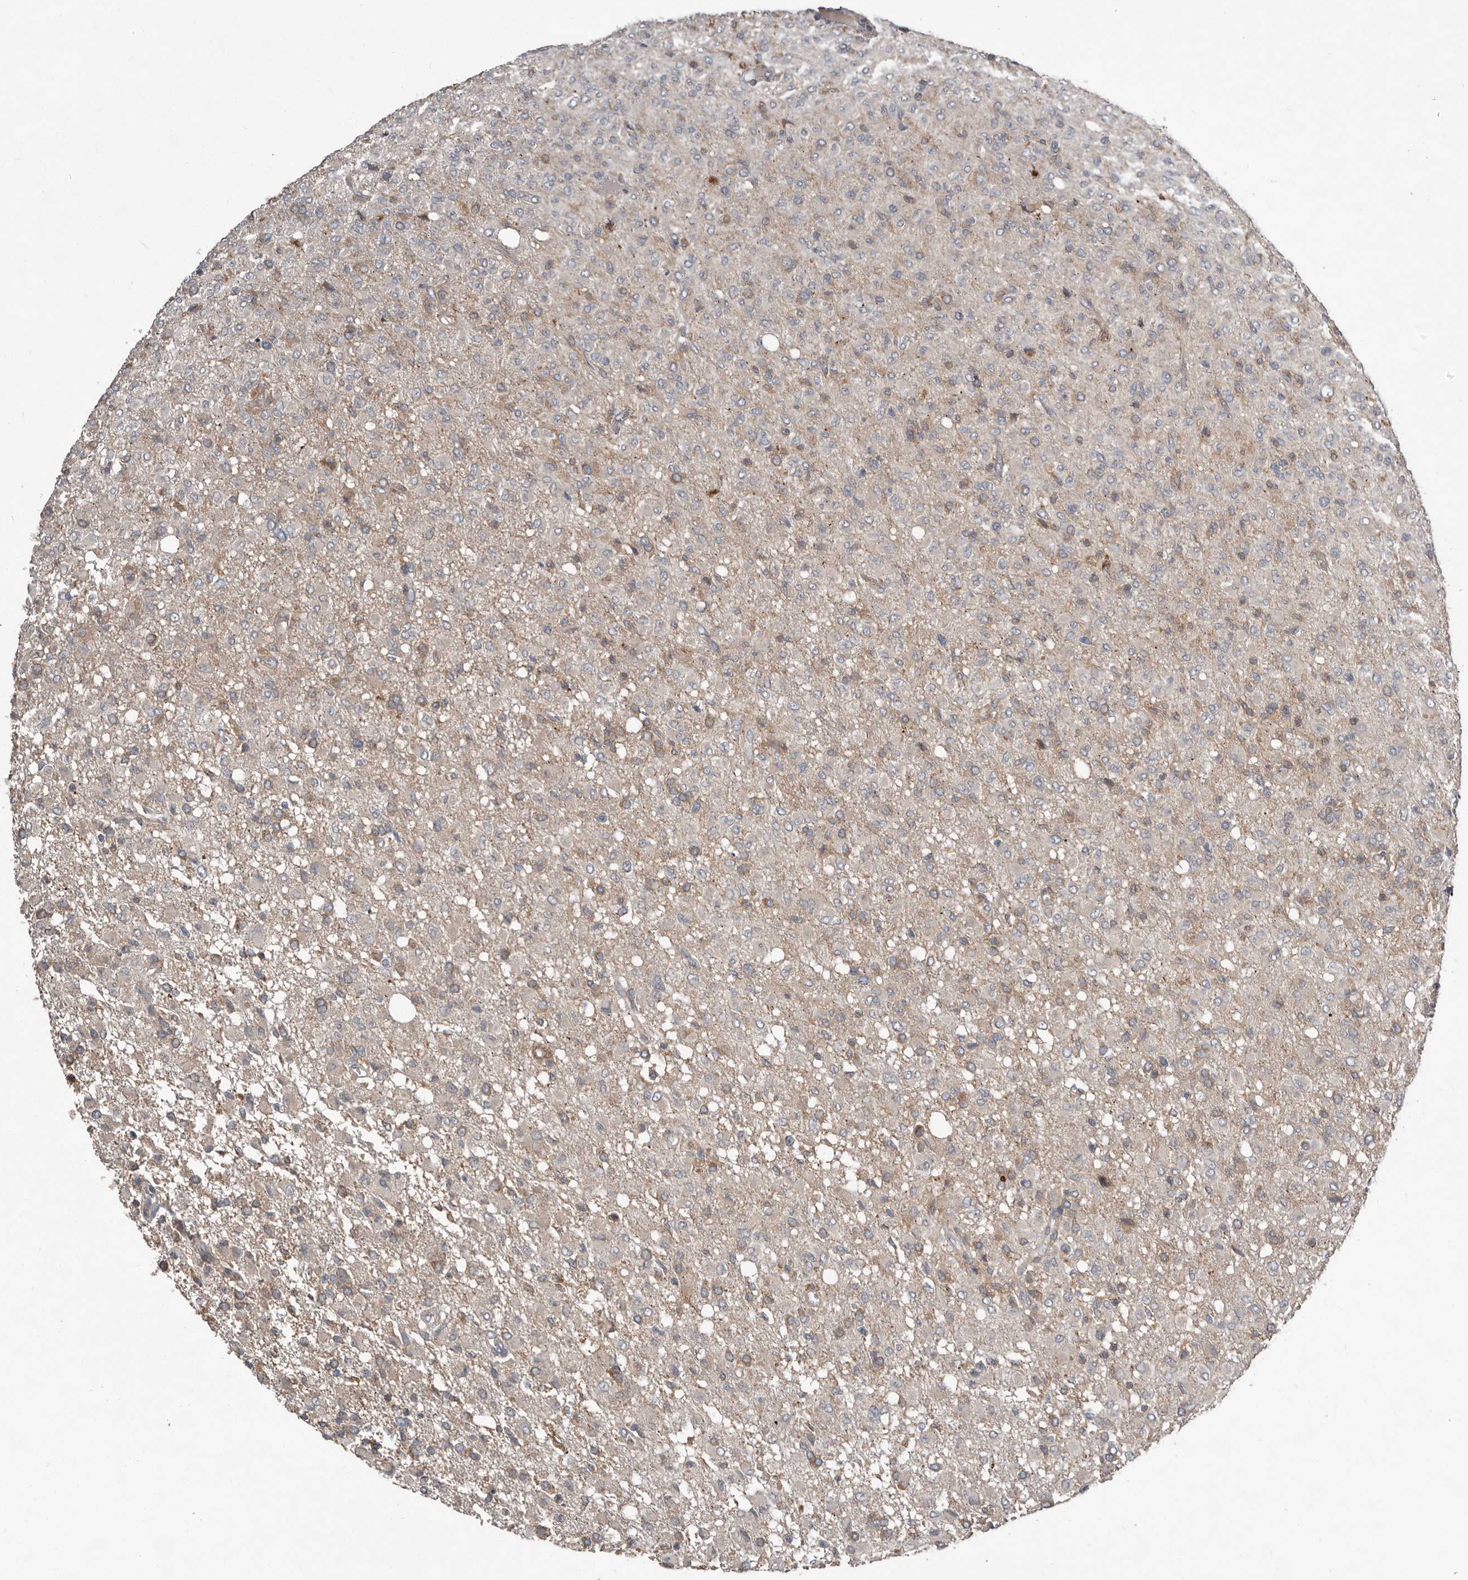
{"staining": {"intensity": "weak", "quantity": "<25%", "location": "cytoplasmic/membranous"}, "tissue": "glioma", "cell_type": "Tumor cells", "image_type": "cancer", "snomed": [{"axis": "morphology", "description": "Glioma, malignant, High grade"}, {"axis": "topography", "description": "Brain"}], "caption": "Tumor cells show no significant positivity in glioma. The staining was performed using DAB to visualize the protein expression in brown, while the nuclei were stained in blue with hematoxylin (Magnification: 20x).", "gene": "FBXO31", "patient": {"sex": "female", "age": 57}}